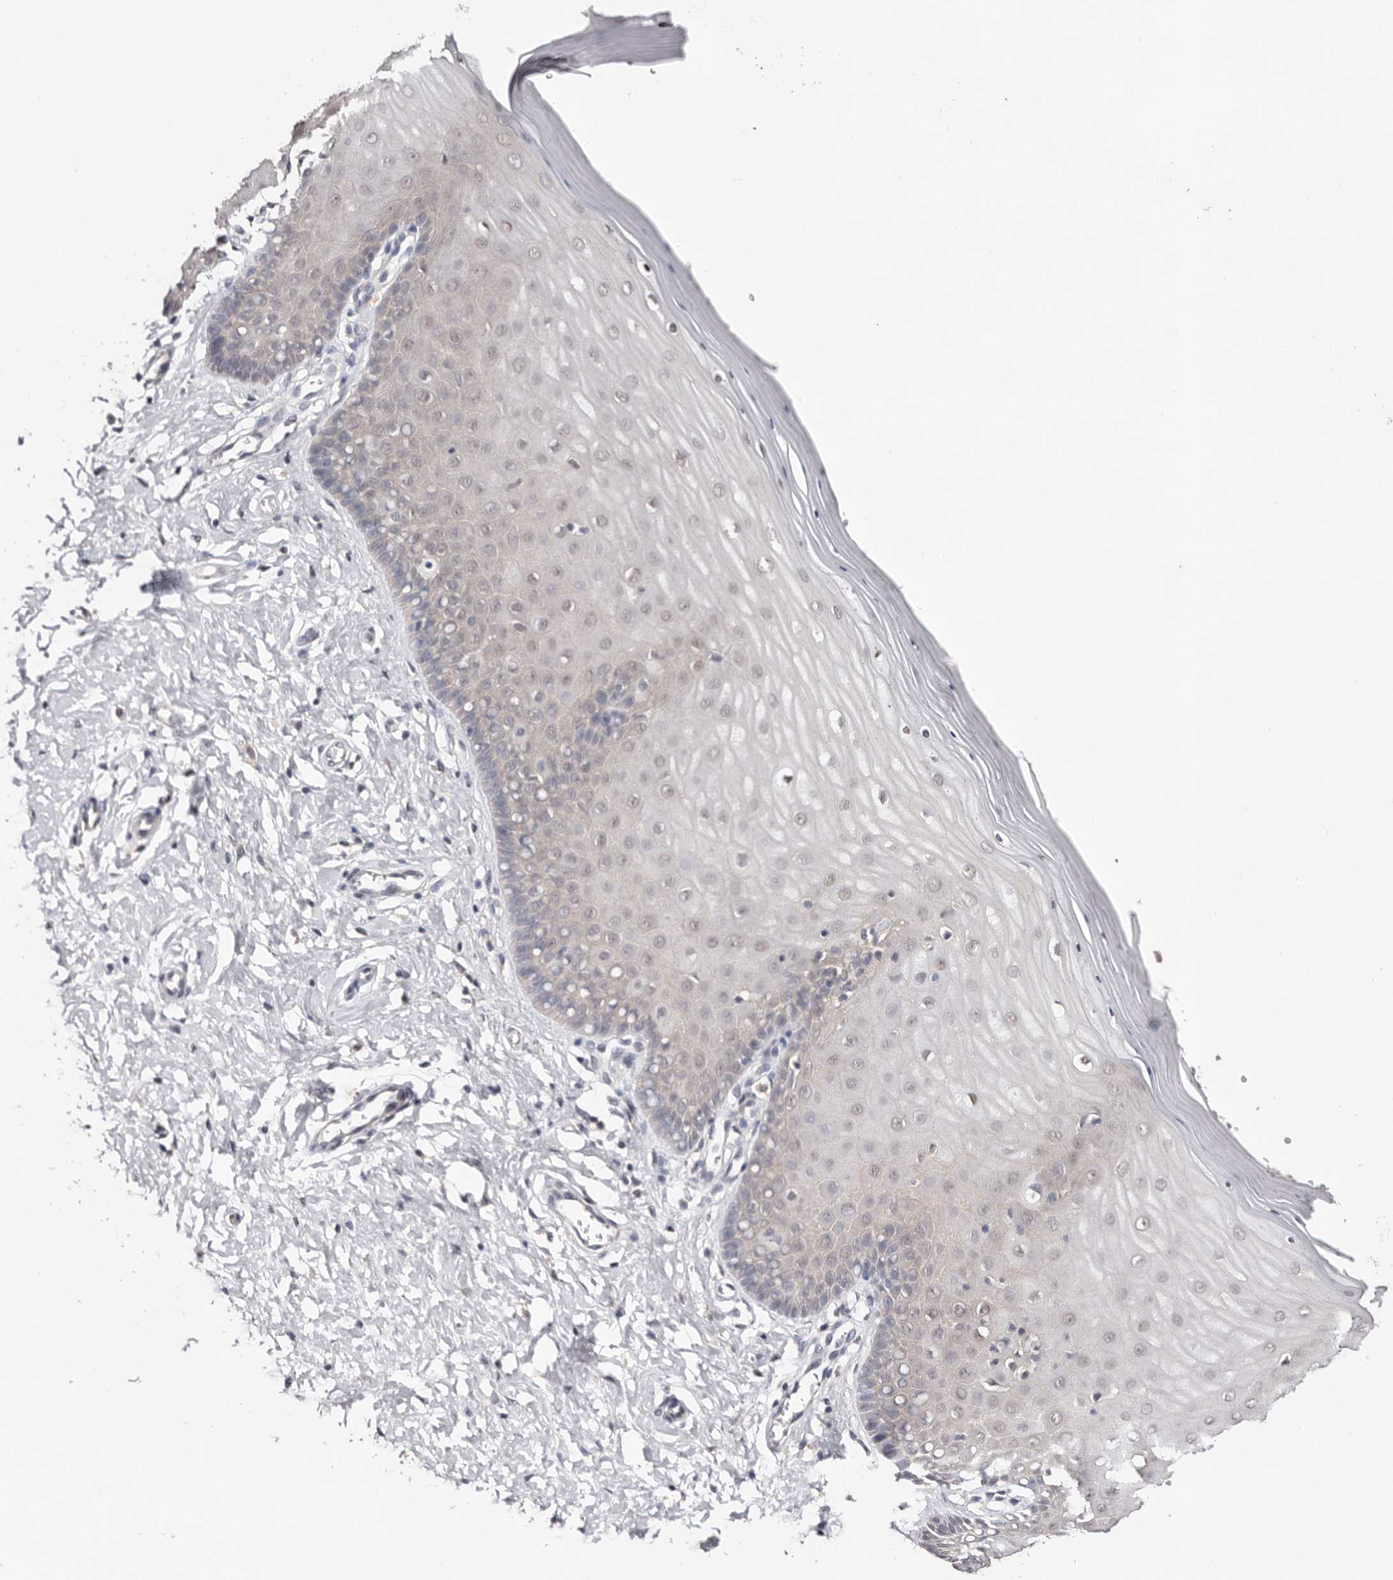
{"staining": {"intensity": "weak", "quantity": "<25%", "location": "nuclear"}, "tissue": "cervix", "cell_type": "Glandular cells", "image_type": "normal", "snomed": [{"axis": "morphology", "description": "Normal tissue, NOS"}, {"axis": "topography", "description": "Cervix"}], "caption": "Glandular cells show no significant protein expression in benign cervix. The staining was performed using DAB (3,3'-diaminobenzidine) to visualize the protein expression in brown, while the nuclei were stained in blue with hematoxylin (Magnification: 20x).", "gene": "TYW3", "patient": {"sex": "female", "age": 55}}